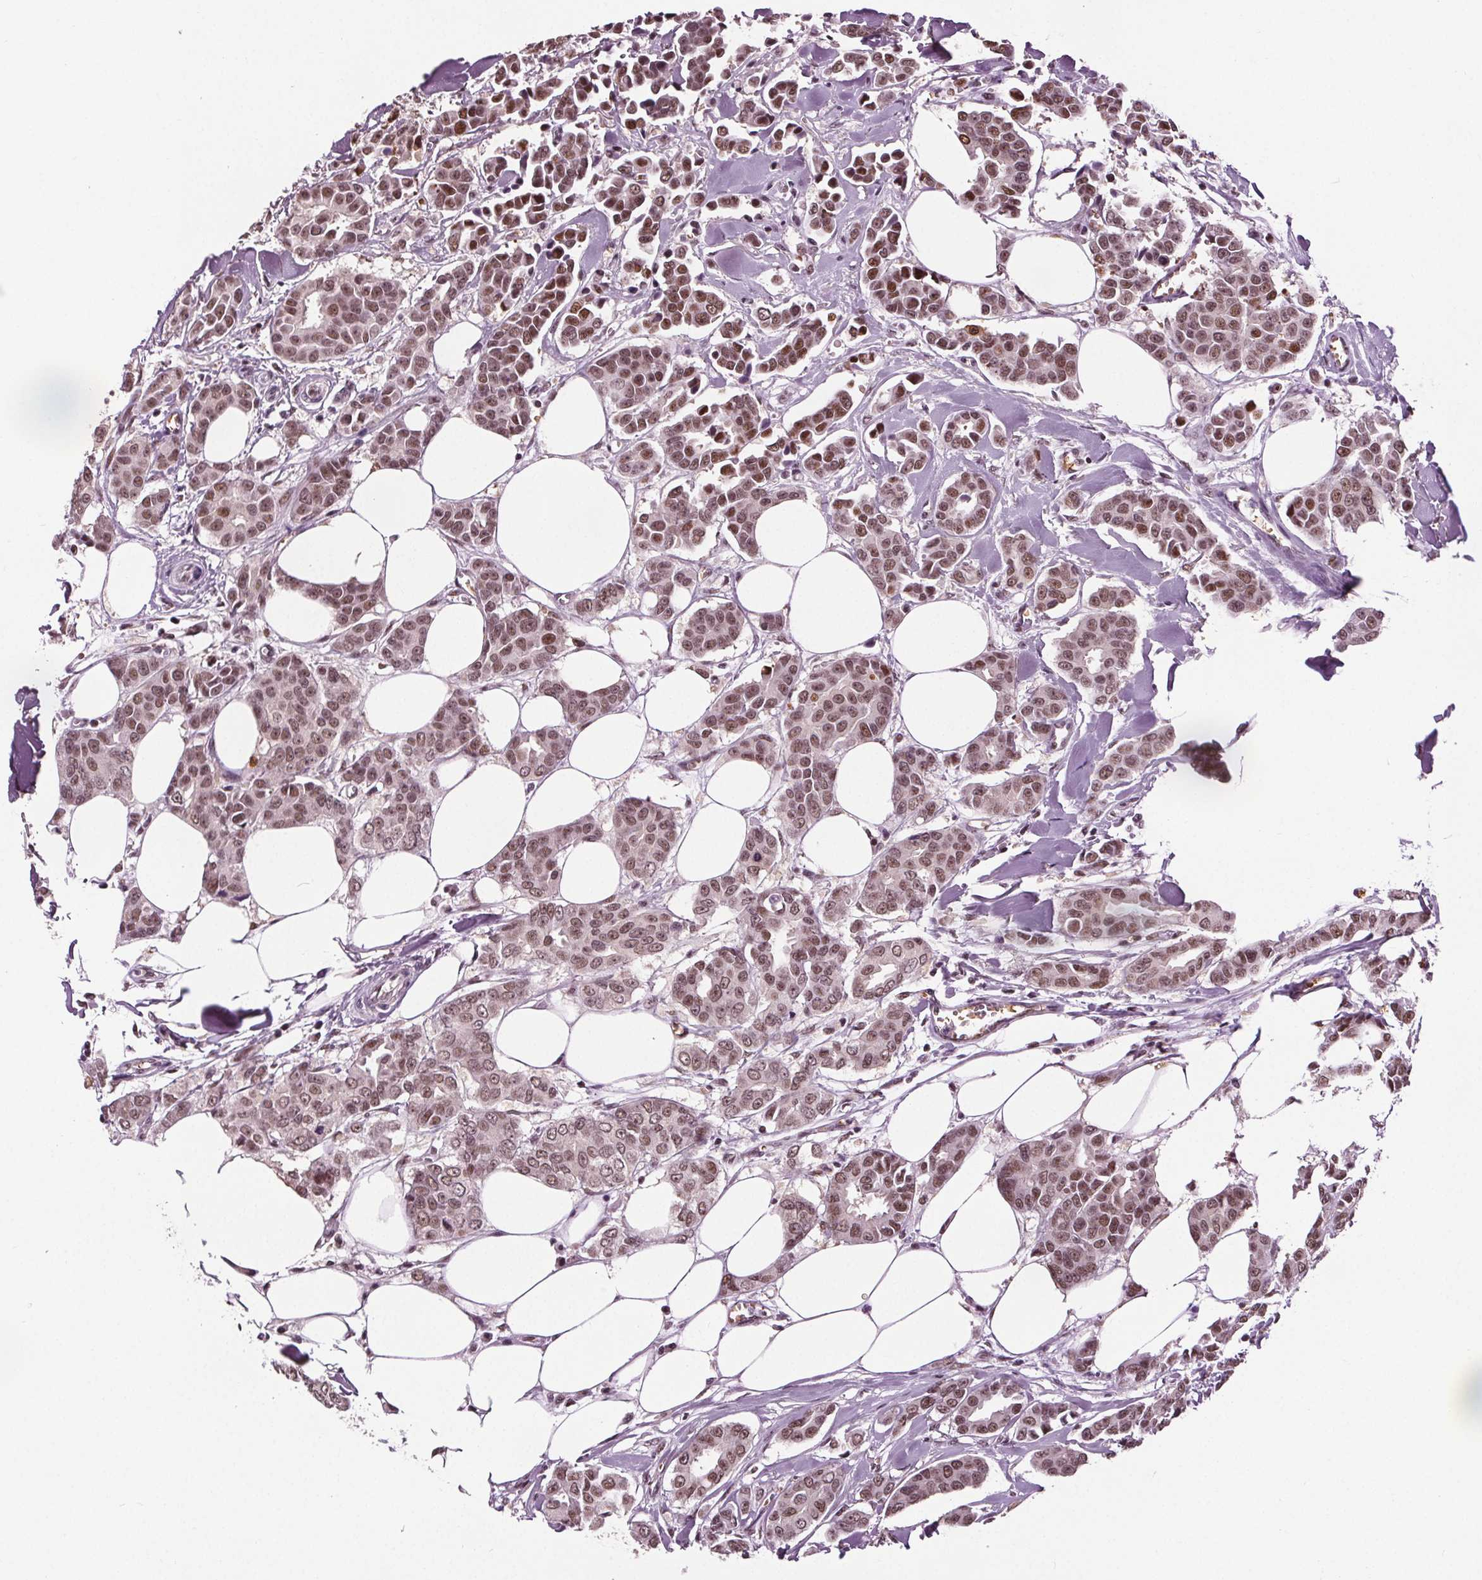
{"staining": {"intensity": "moderate", "quantity": ">75%", "location": "nuclear"}, "tissue": "breast cancer", "cell_type": "Tumor cells", "image_type": "cancer", "snomed": [{"axis": "morphology", "description": "Duct carcinoma"}, {"axis": "topography", "description": "Breast"}], "caption": "An image of human breast intraductal carcinoma stained for a protein demonstrates moderate nuclear brown staining in tumor cells. Ihc stains the protein in brown and the nuclei are stained blue.", "gene": "IWS1", "patient": {"sex": "female", "age": 94}}